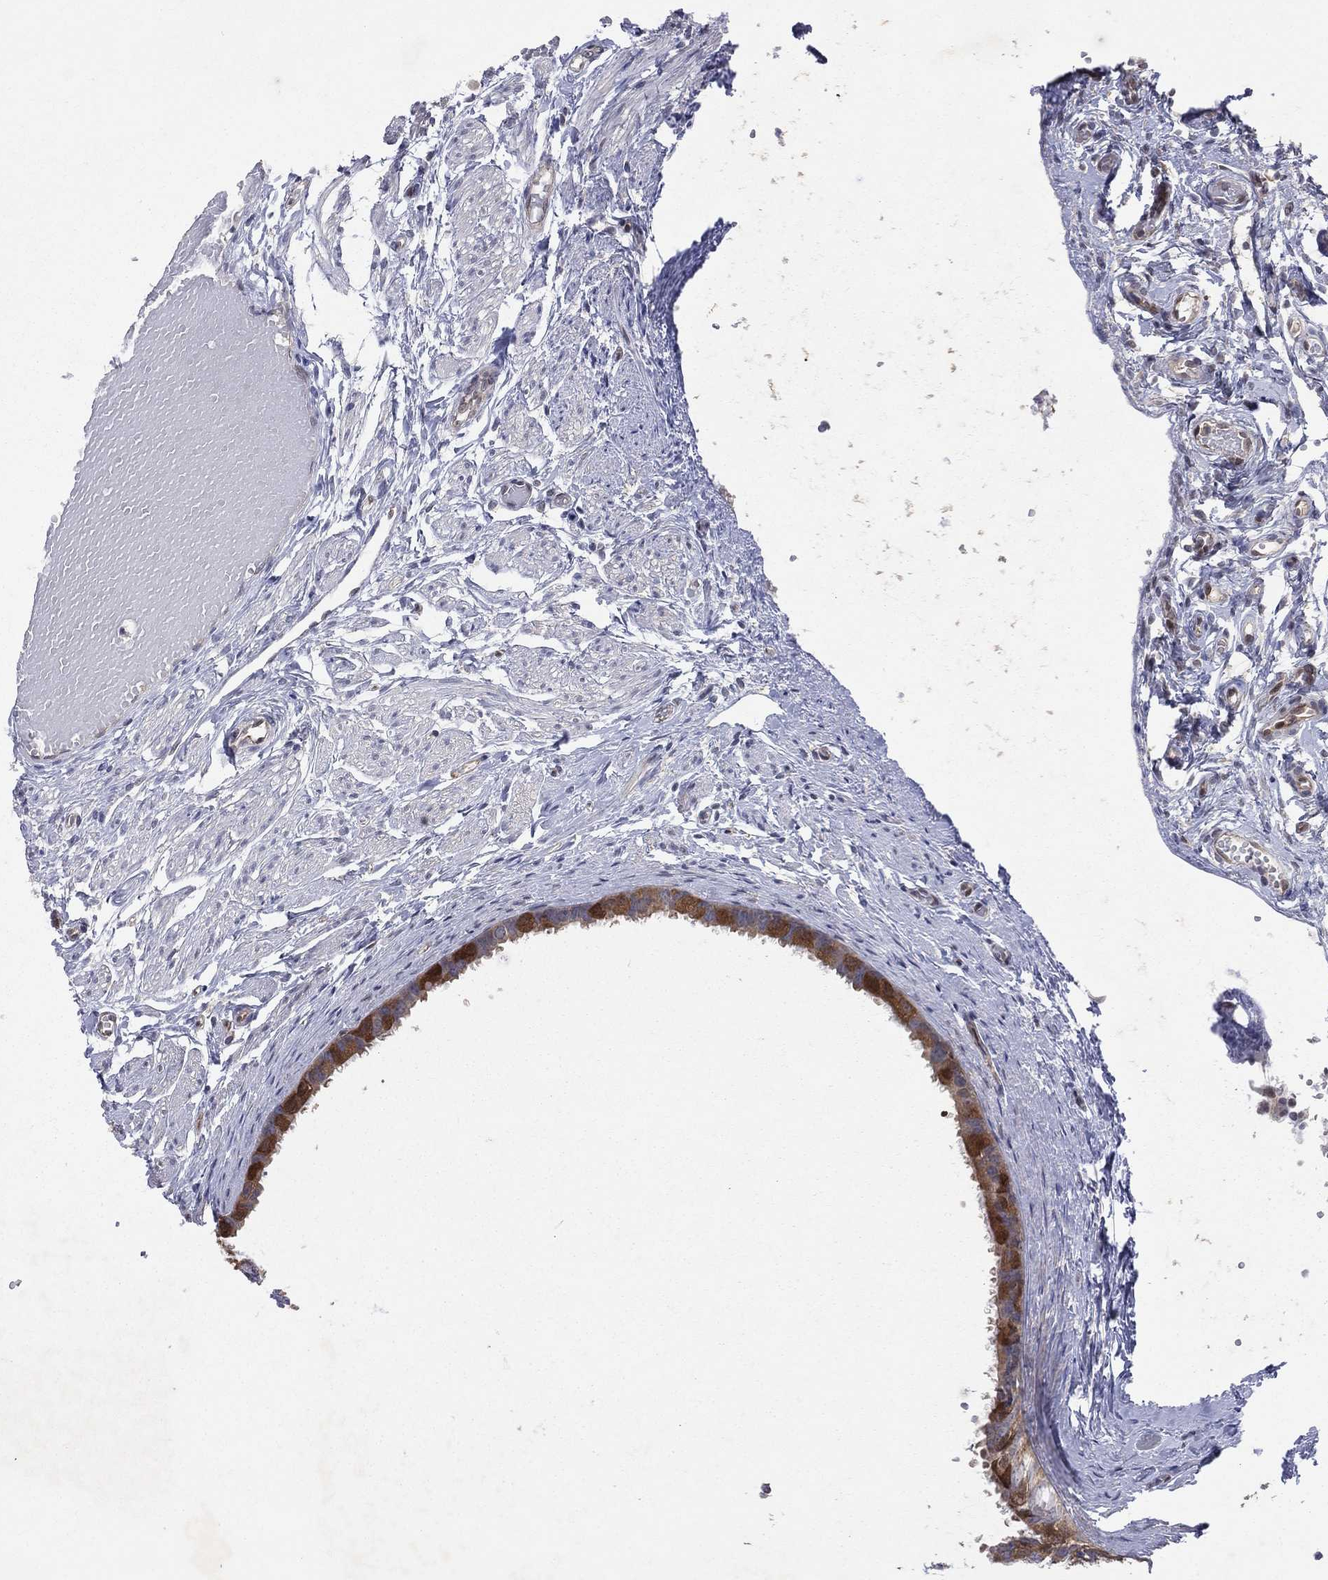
{"staining": {"intensity": "strong", "quantity": "25%-75%", "location": "cytoplasmic/membranous,nuclear"}, "tissue": "fallopian tube", "cell_type": "Glandular cells", "image_type": "normal", "snomed": [{"axis": "morphology", "description": "Normal tissue, NOS"}, {"axis": "topography", "description": "Fallopian tube"}, {"axis": "topography", "description": "Ovary"}], "caption": "Immunohistochemical staining of normal fallopian tube exhibits high levels of strong cytoplasmic/membranous,nuclear staining in about 25%-75% of glandular cells. (Stains: DAB in brown, nuclei in blue, Microscopy: brightfield microscopy at high magnification).", "gene": "GMPR2", "patient": {"sex": "female", "age": 49}}